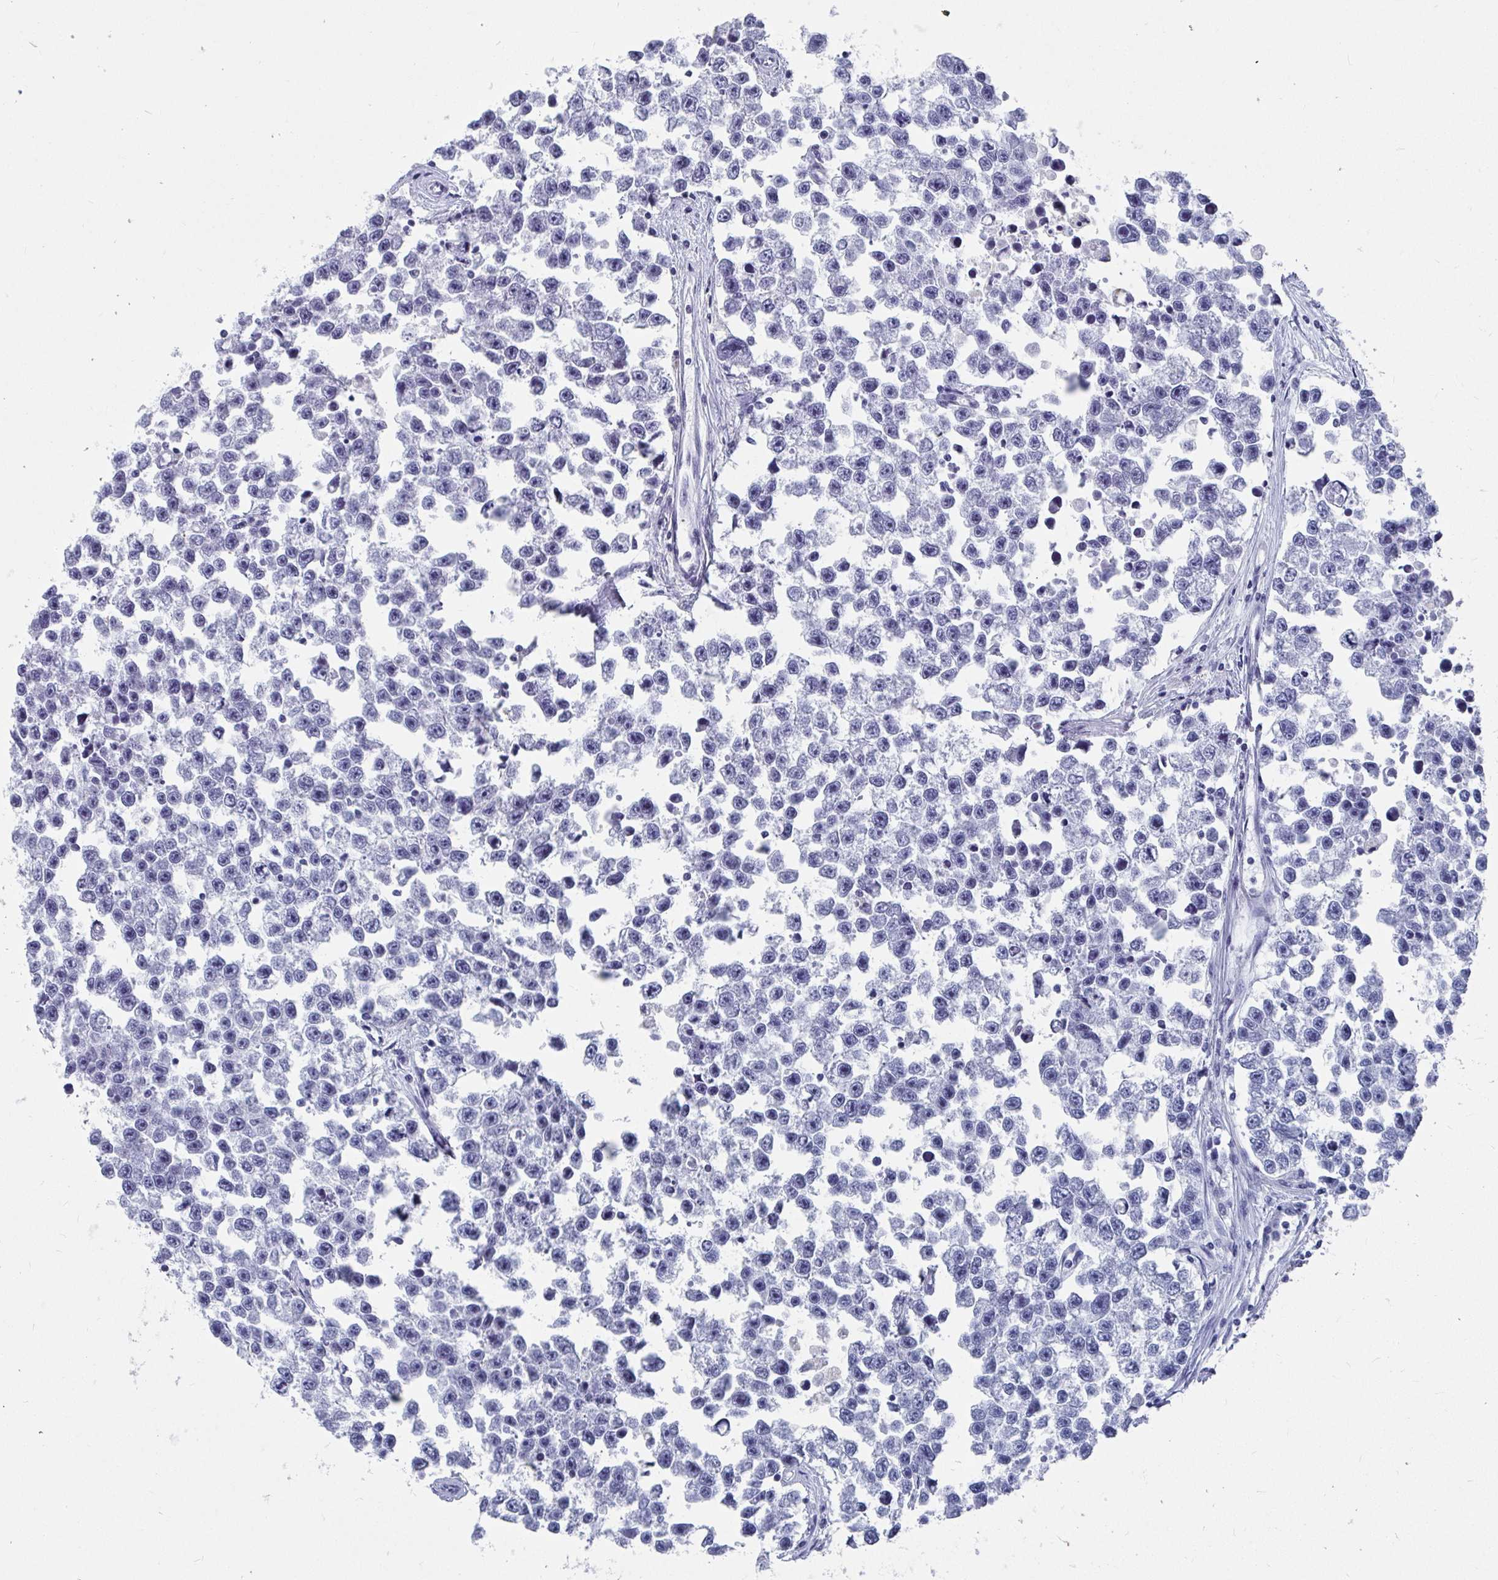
{"staining": {"intensity": "negative", "quantity": "none", "location": "none"}, "tissue": "testis cancer", "cell_type": "Tumor cells", "image_type": "cancer", "snomed": [{"axis": "morphology", "description": "Seminoma, NOS"}, {"axis": "topography", "description": "Testis"}], "caption": "Protein analysis of seminoma (testis) reveals no significant expression in tumor cells.", "gene": "ZFP82", "patient": {"sex": "male", "age": 26}}